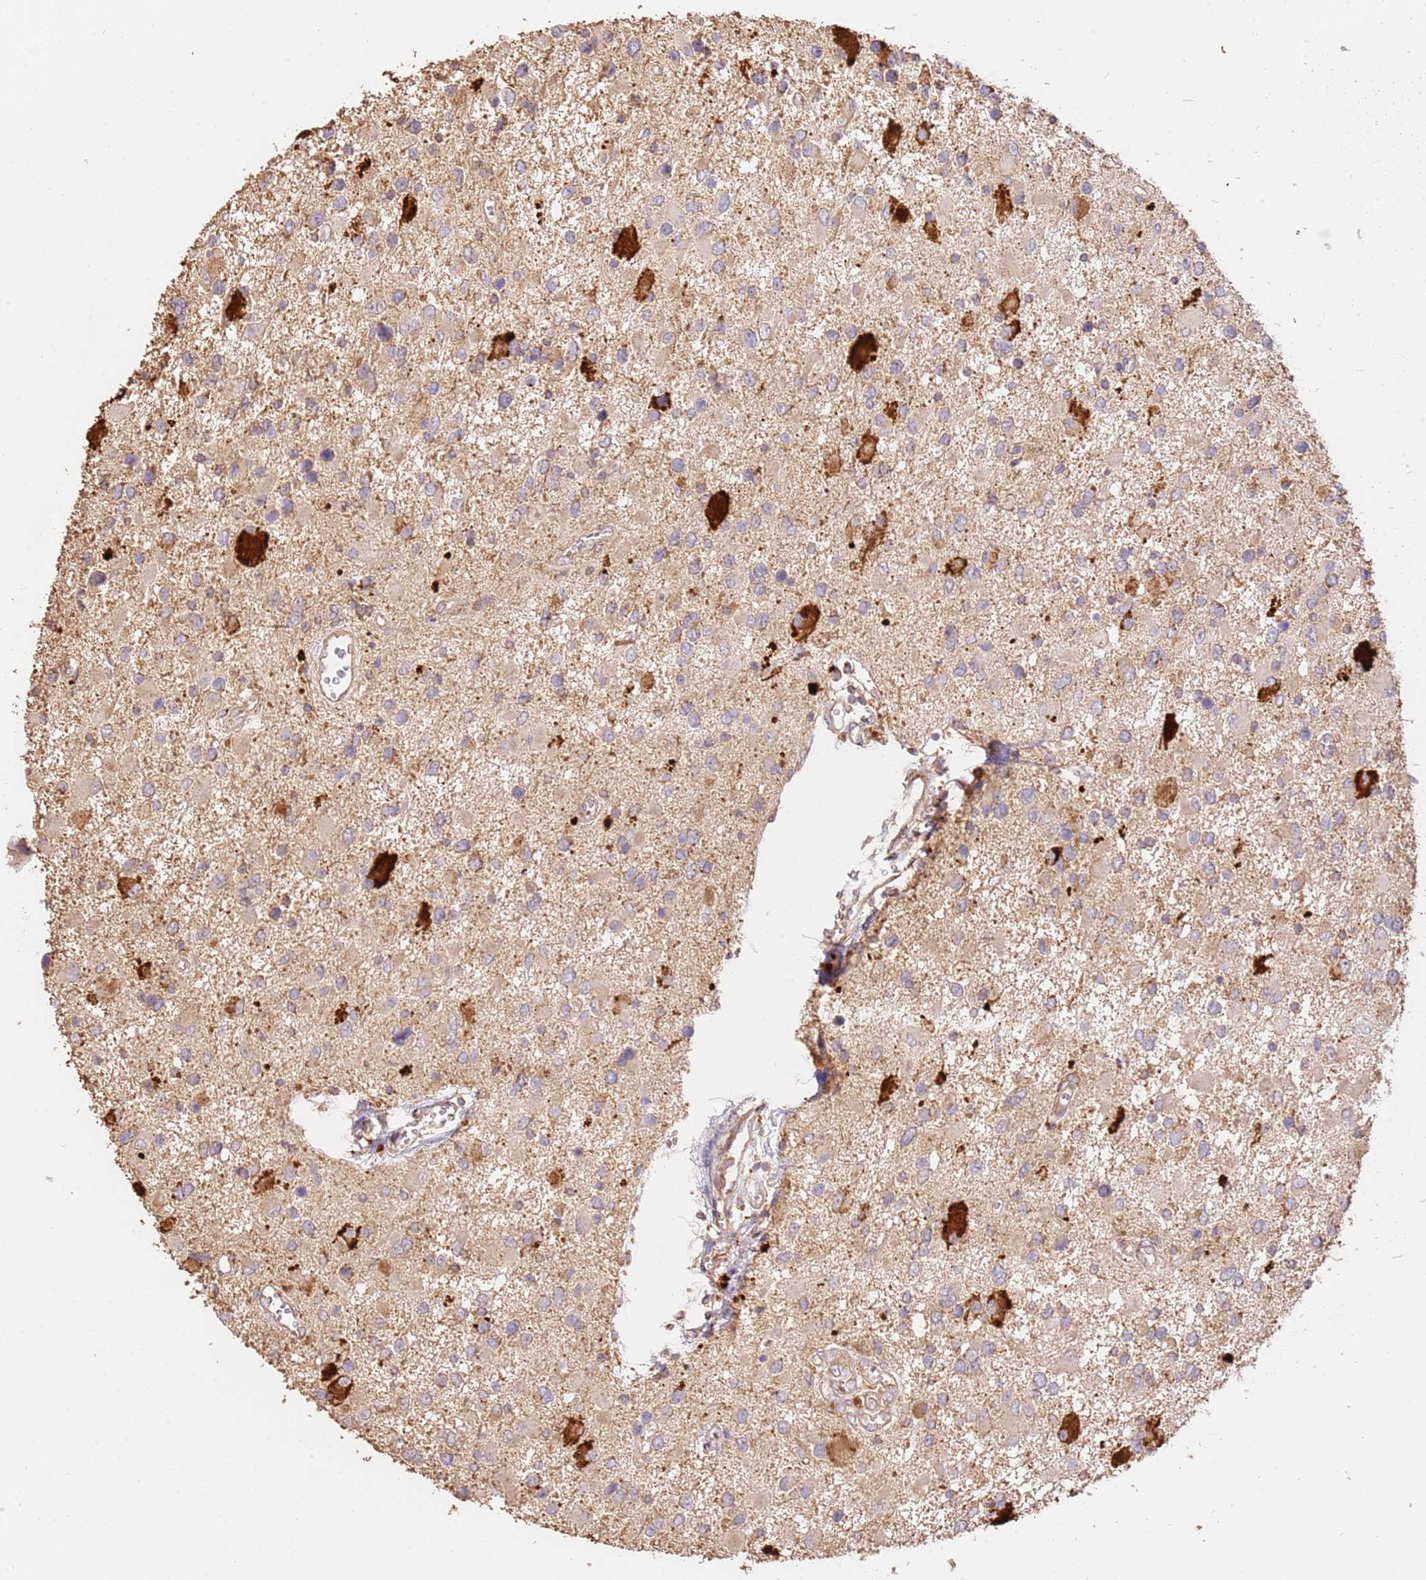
{"staining": {"intensity": "negative", "quantity": "none", "location": "none"}, "tissue": "glioma", "cell_type": "Tumor cells", "image_type": "cancer", "snomed": [{"axis": "morphology", "description": "Glioma, malignant, High grade"}, {"axis": "topography", "description": "Brain"}], "caption": "This histopathology image is of glioma stained with IHC to label a protein in brown with the nuclei are counter-stained blue. There is no staining in tumor cells. The staining is performed using DAB (3,3'-diaminobenzidine) brown chromogen with nuclei counter-stained in using hematoxylin.", "gene": "CEP55", "patient": {"sex": "male", "age": 53}}